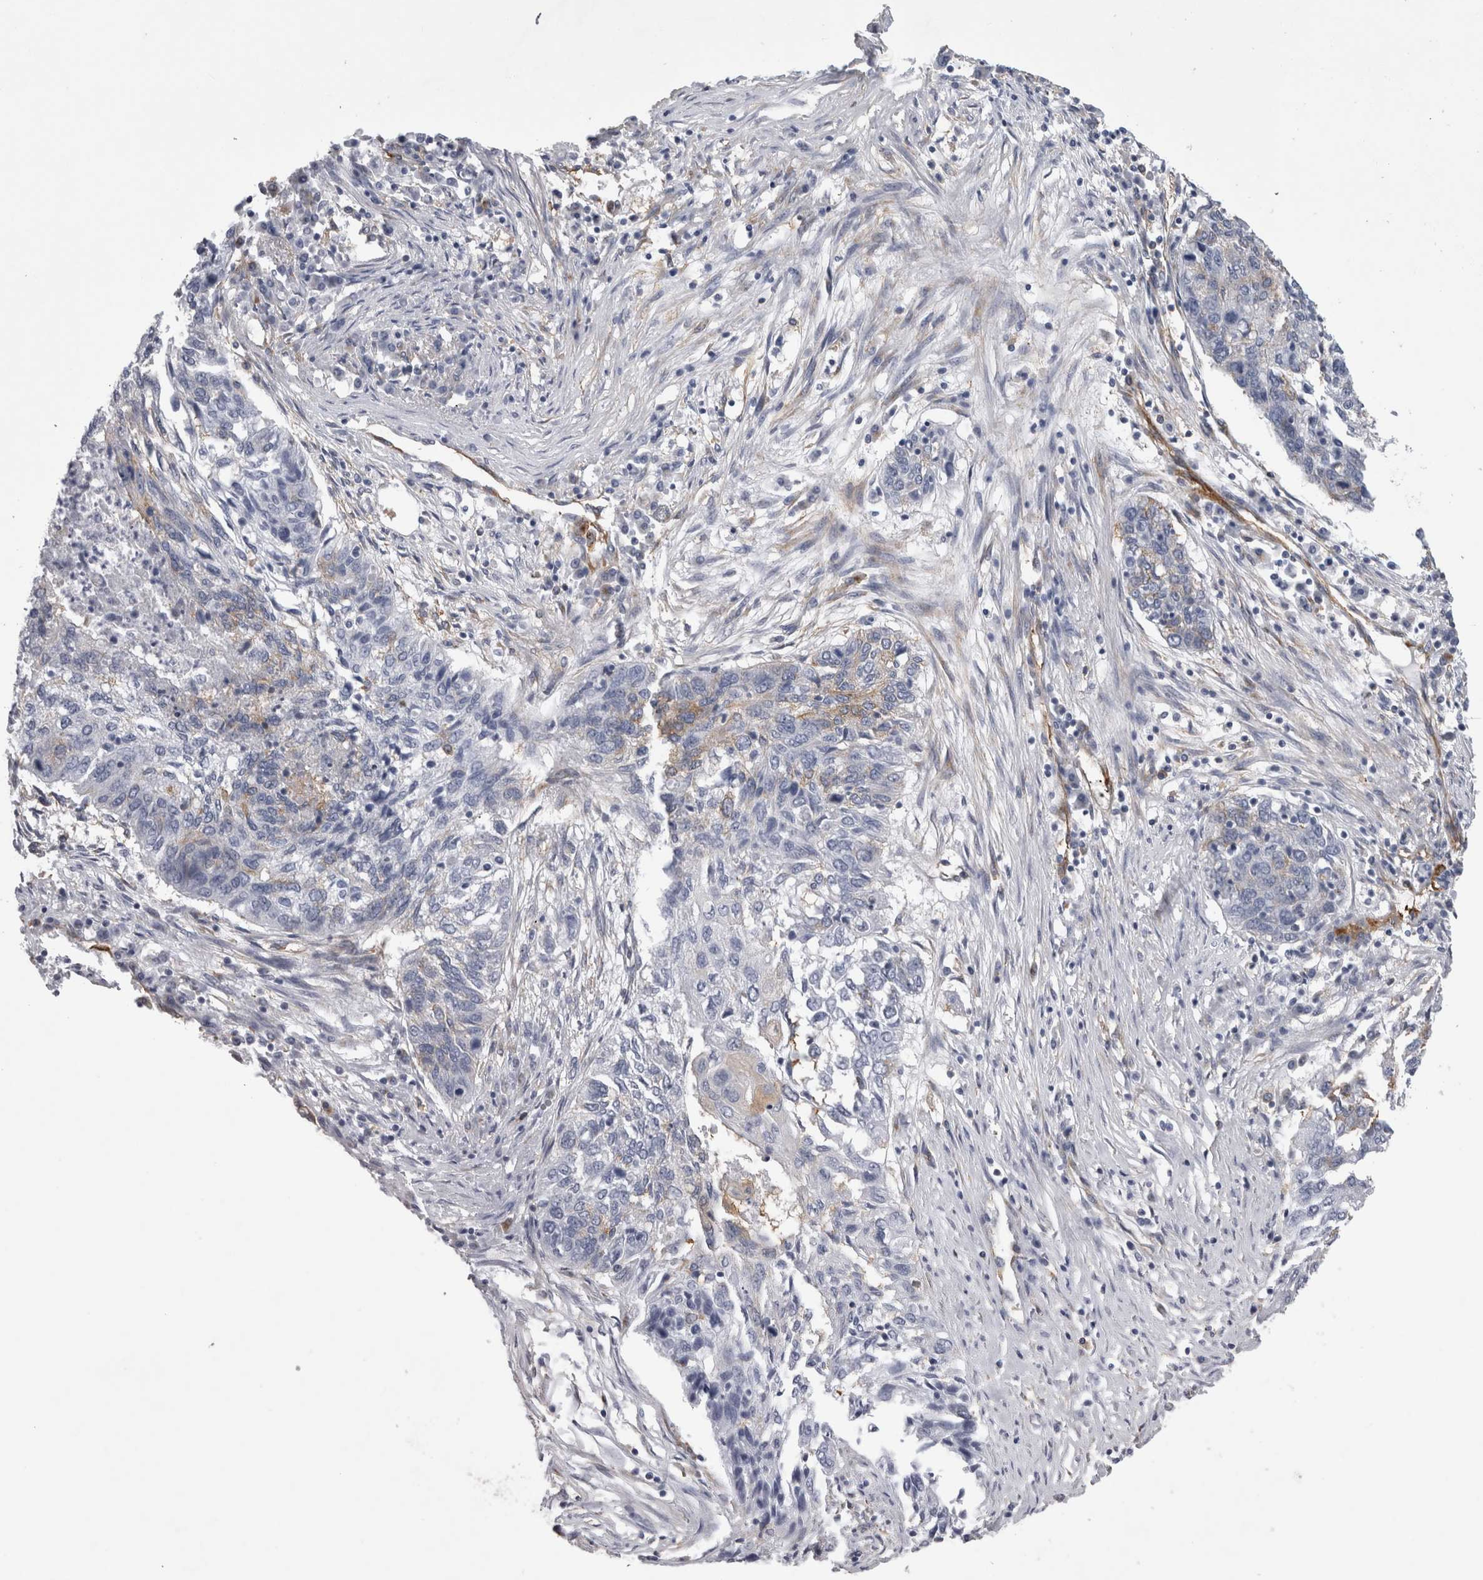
{"staining": {"intensity": "weak", "quantity": "<25%", "location": "cytoplasmic/membranous"}, "tissue": "lung cancer", "cell_type": "Tumor cells", "image_type": "cancer", "snomed": [{"axis": "morphology", "description": "Squamous cell carcinoma, NOS"}, {"axis": "topography", "description": "Lung"}], "caption": "Immunohistochemistry histopathology image of lung cancer (squamous cell carcinoma) stained for a protein (brown), which reveals no staining in tumor cells.", "gene": "ATXN3", "patient": {"sex": "female", "age": 63}}